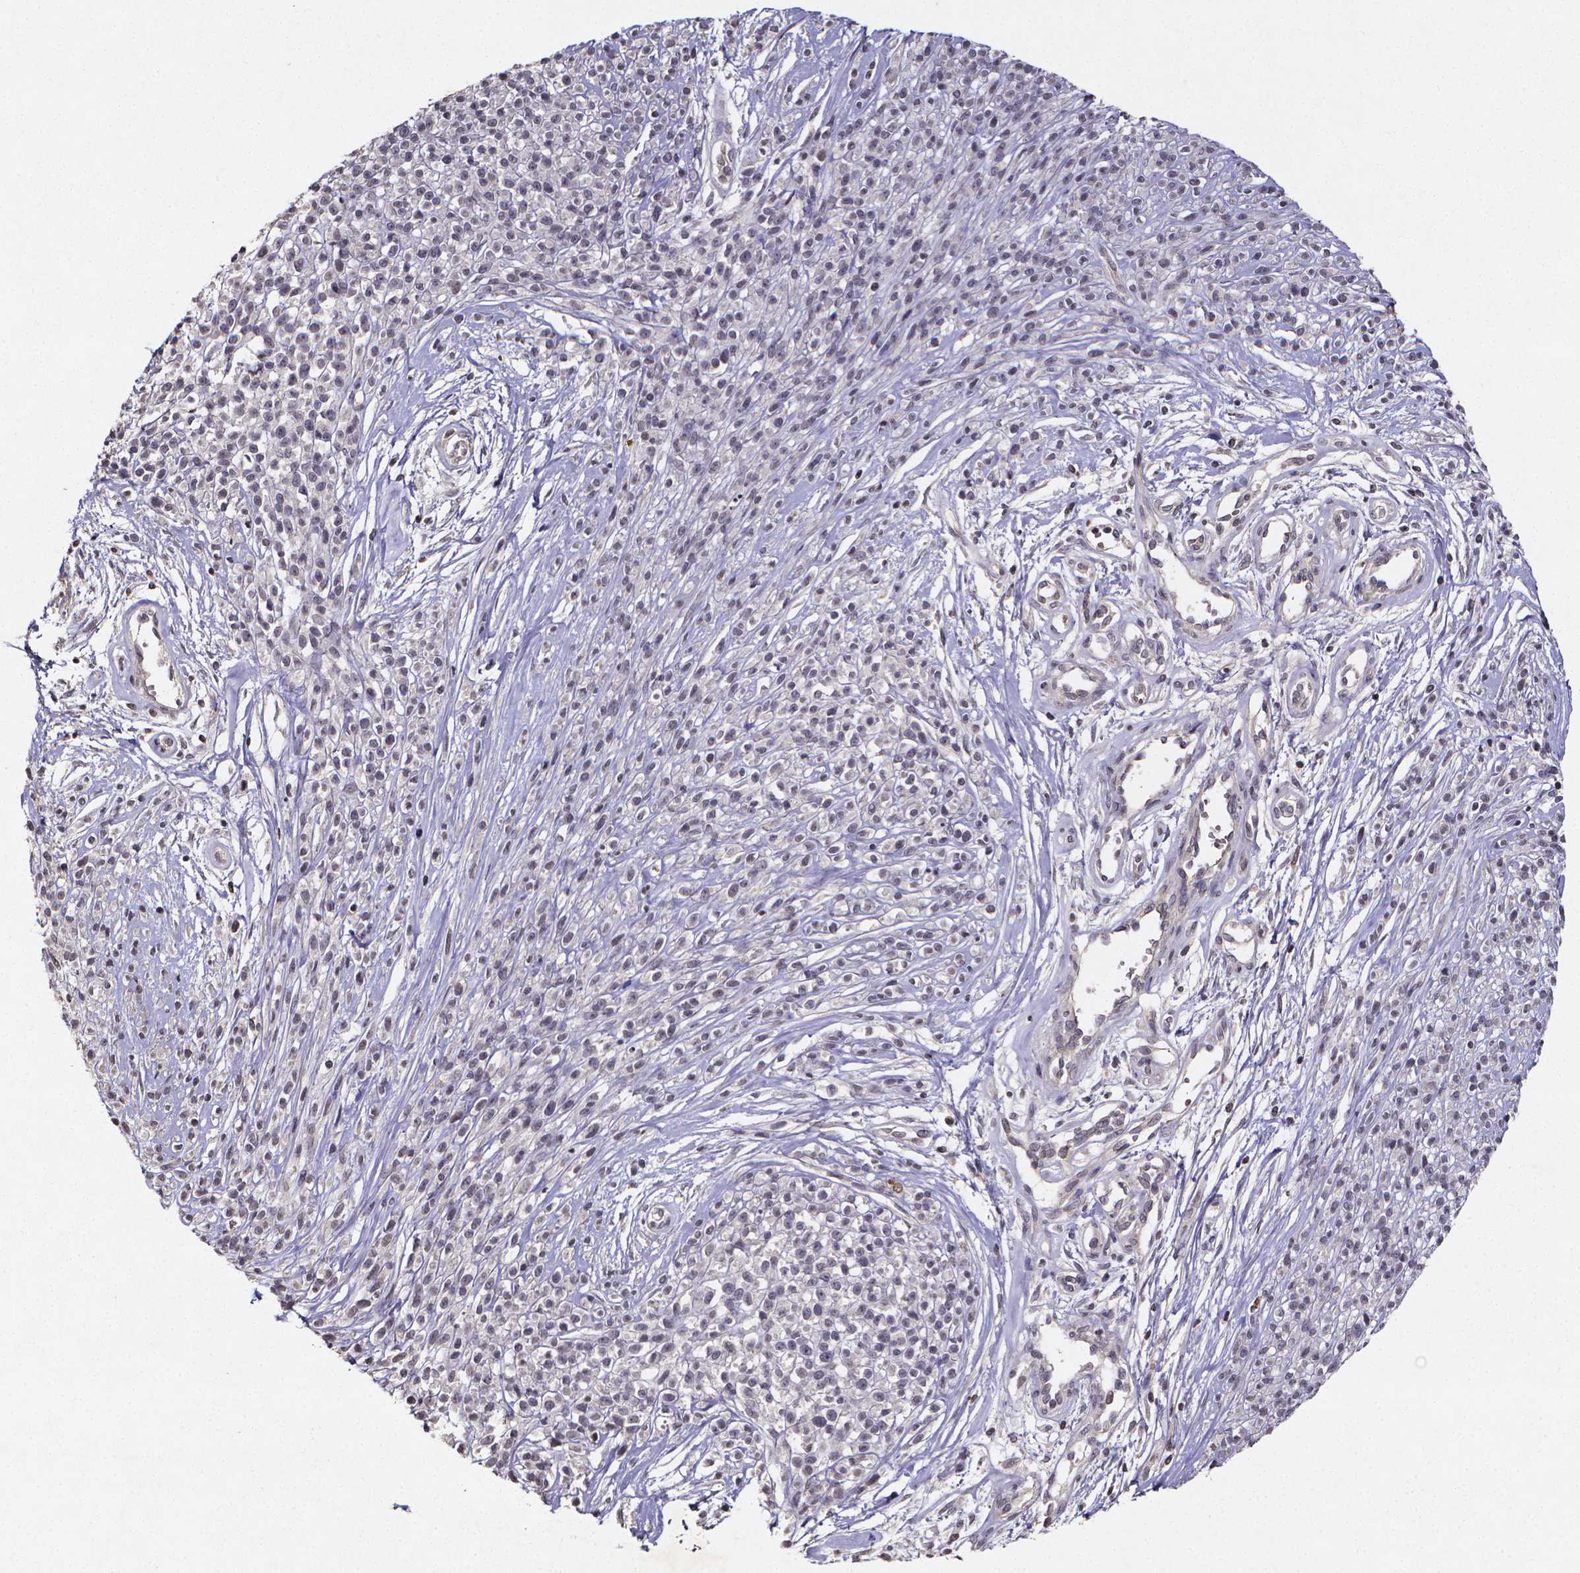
{"staining": {"intensity": "negative", "quantity": "none", "location": "none"}, "tissue": "melanoma", "cell_type": "Tumor cells", "image_type": "cancer", "snomed": [{"axis": "morphology", "description": "Malignant melanoma, NOS"}, {"axis": "topography", "description": "Skin"}, {"axis": "topography", "description": "Skin of trunk"}], "caption": "There is no significant positivity in tumor cells of malignant melanoma.", "gene": "TP73", "patient": {"sex": "male", "age": 74}}